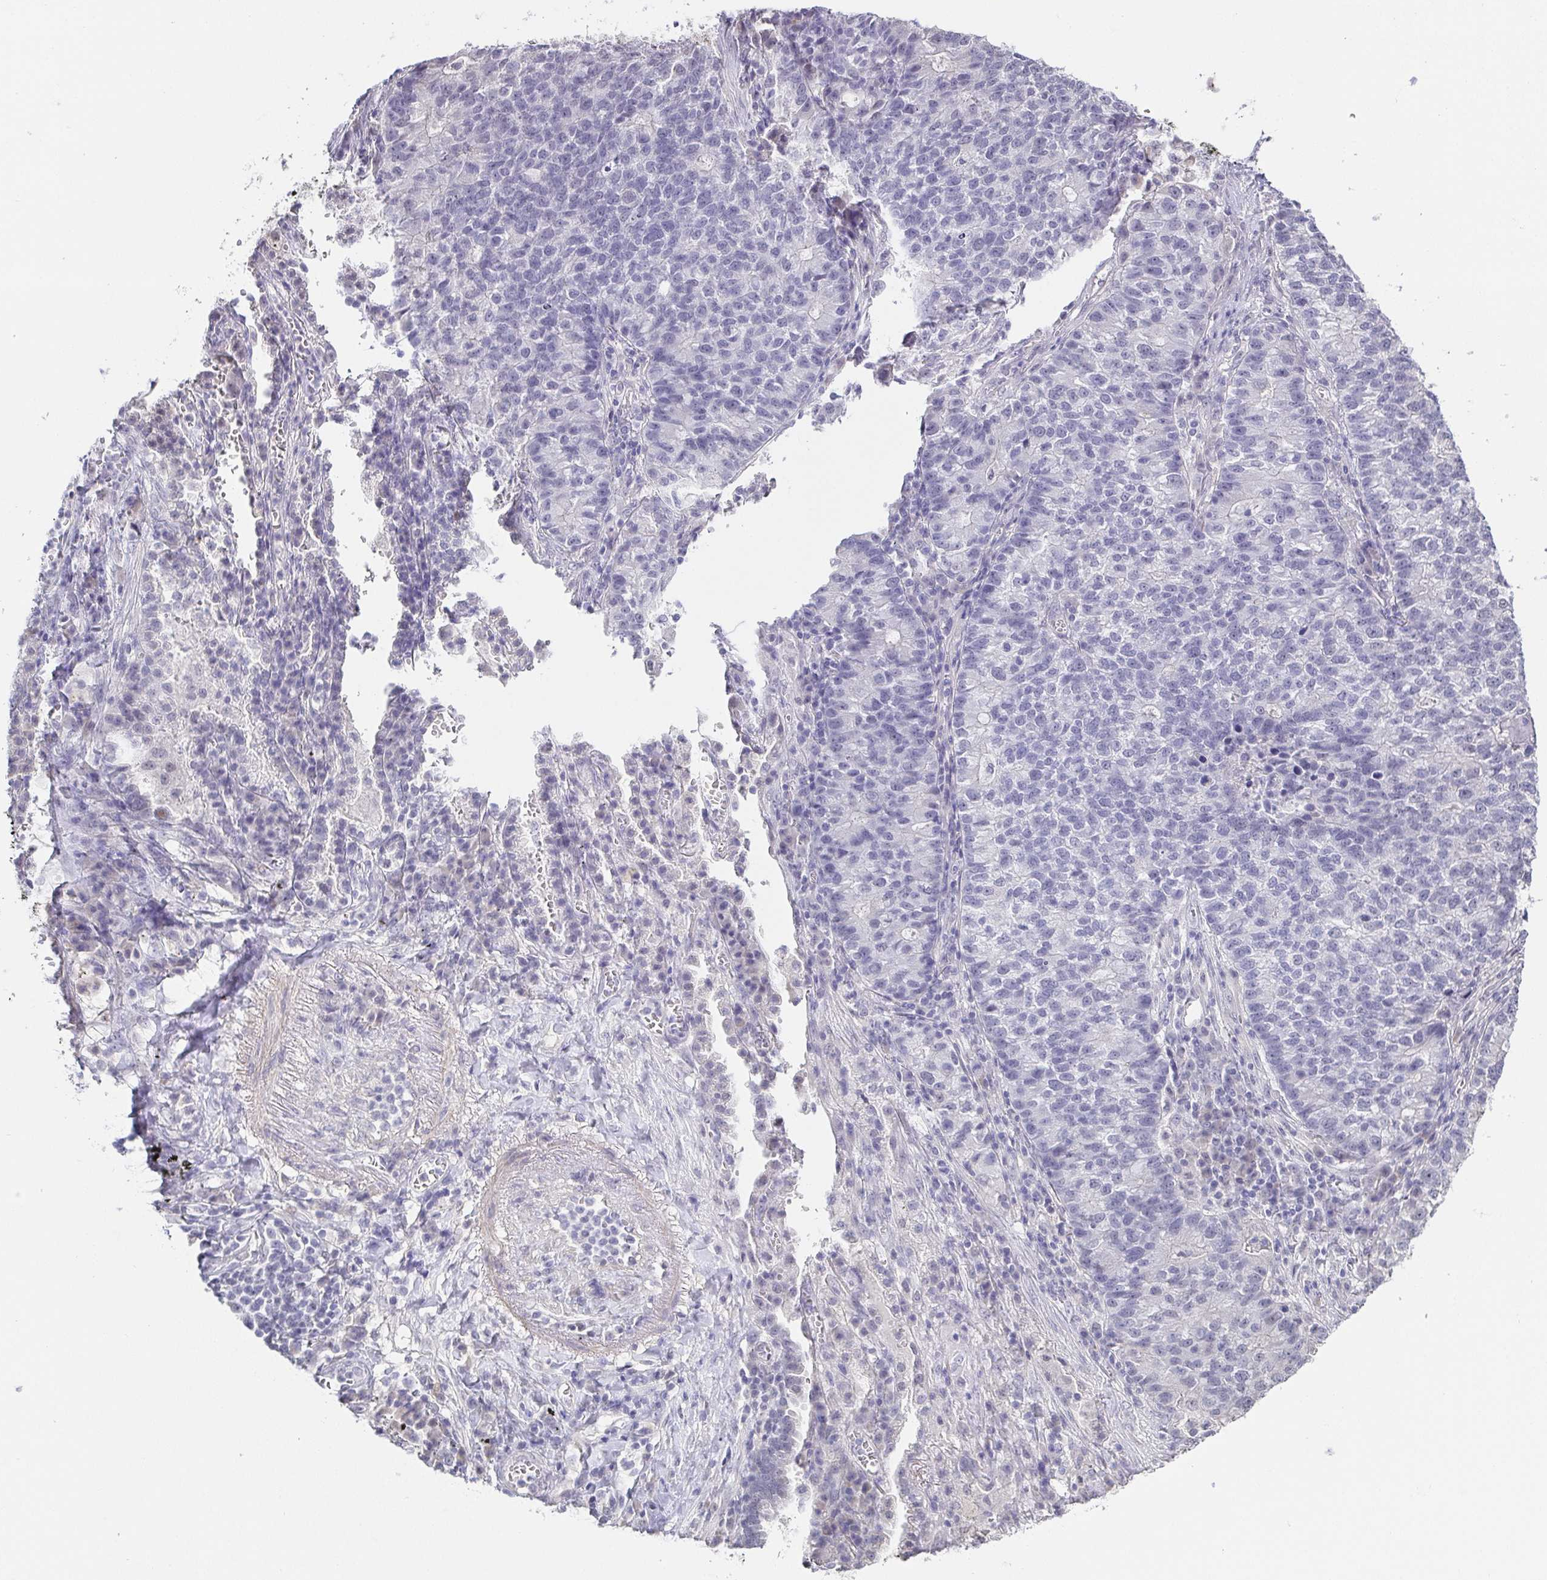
{"staining": {"intensity": "negative", "quantity": "none", "location": "none"}, "tissue": "lung cancer", "cell_type": "Tumor cells", "image_type": "cancer", "snomed": [{"axis": "morphology", "description": "Adenocarcinoma, NOS"}, {"axis": "topography", "description": "Lung"}], "caption": "A histopathology image of human lung cancer (adenocarcinoma) is negative for staining in tumor cells. Nuclei are stained in blue.", "gene": "NEFH", "patient": {"sex": "male", "age": 57}}